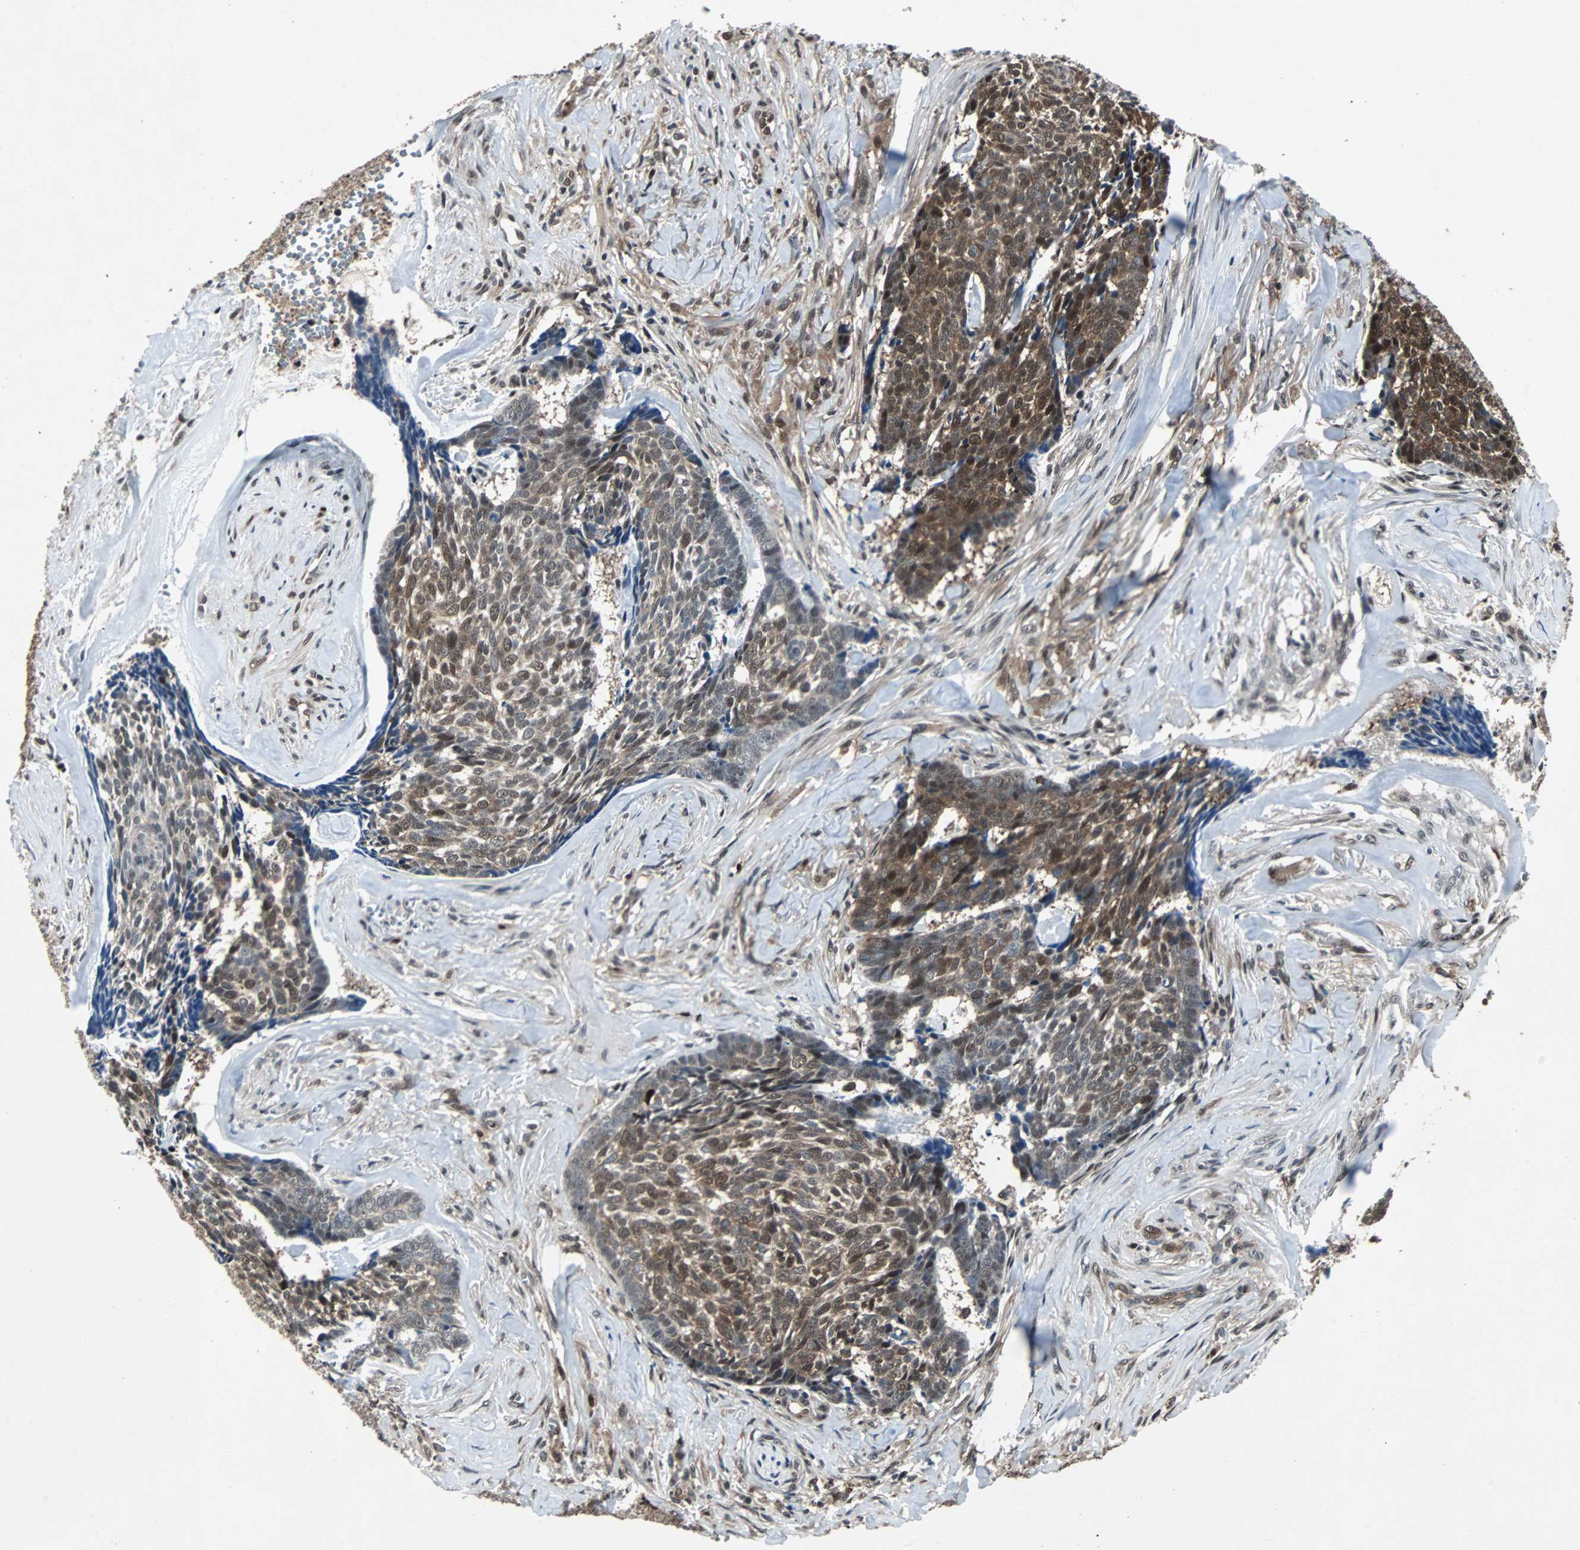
{"staining": {"intensity": "strong", "quantity": ">75%", "location": "cytoplasmic/membranous,nuclear"}, "tissue": "skin cancer", "cell_type": "Tumor cells", "image_type": "cancer", "snomed": [{"axis": "morphology", "description": "Basal cell carcinoma"}, {"axis": "topography", "description": "Skin"}], "caption": "Brown immunohistochemical staining in skin cancer (basal cell carcinoma) demonstrates strong cytoplasmic/membranous and nuclear positivity in about >75% of tumor cells.", "gene": "ACLY", "patient": {"sex": "male", "age": 84}}